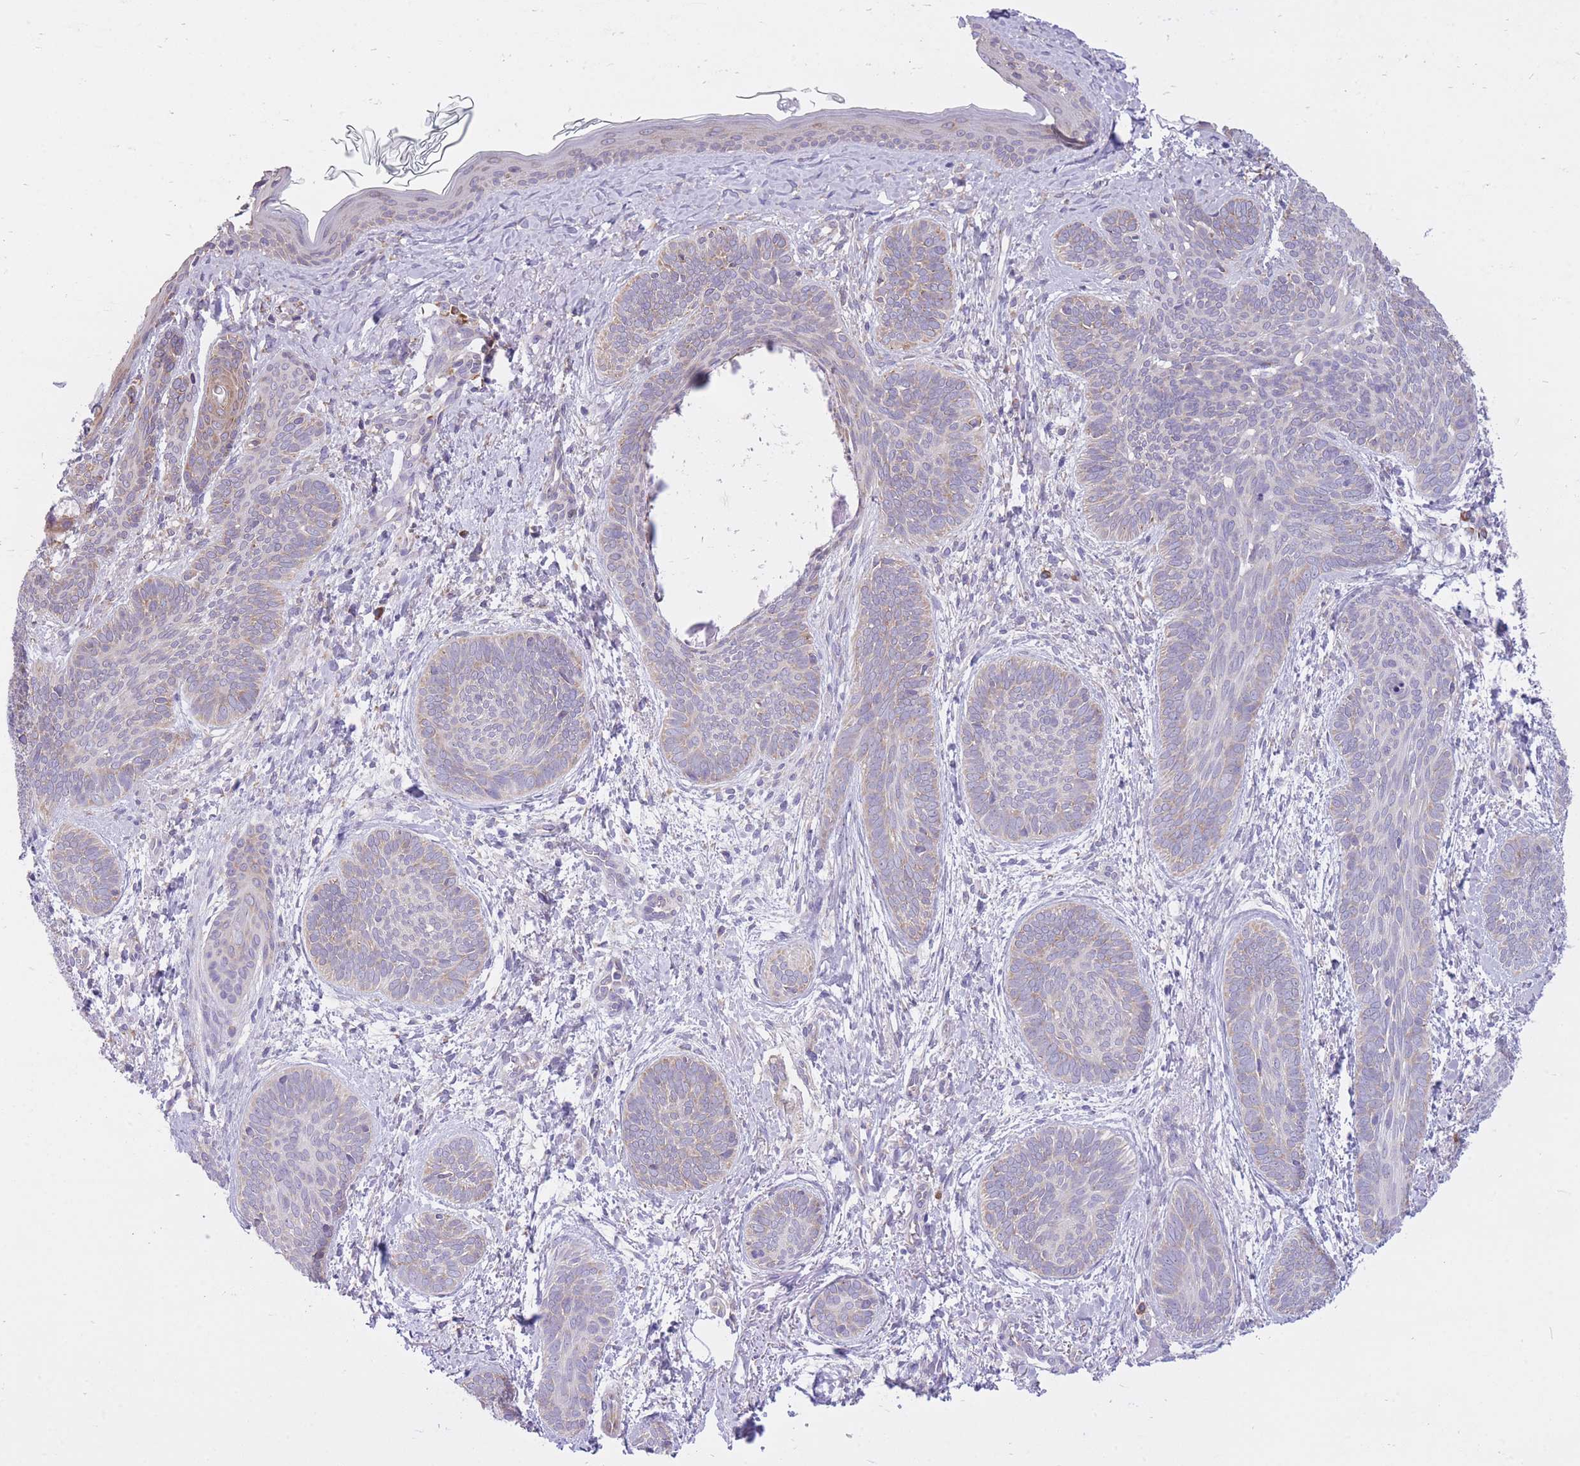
{"staining": {"intensity": "weak", "quantity": "<25%", "location": "cytoplasmic/membranous"}, "tissue": "skin cancer", "cell_type": "Tumor cells", "image_type": "cancer", "snomed": [{"axis": "morphology", "description": "Basal cell carcinoma"}, {"axis": "topography", "description": "Skin"}], "caption": "Image shows no protein expression in tumor cells of basal cell carcinoma (skin) tissue.", "gene": "ZNF501", "patient": {"sex": "female", "age": 81}}